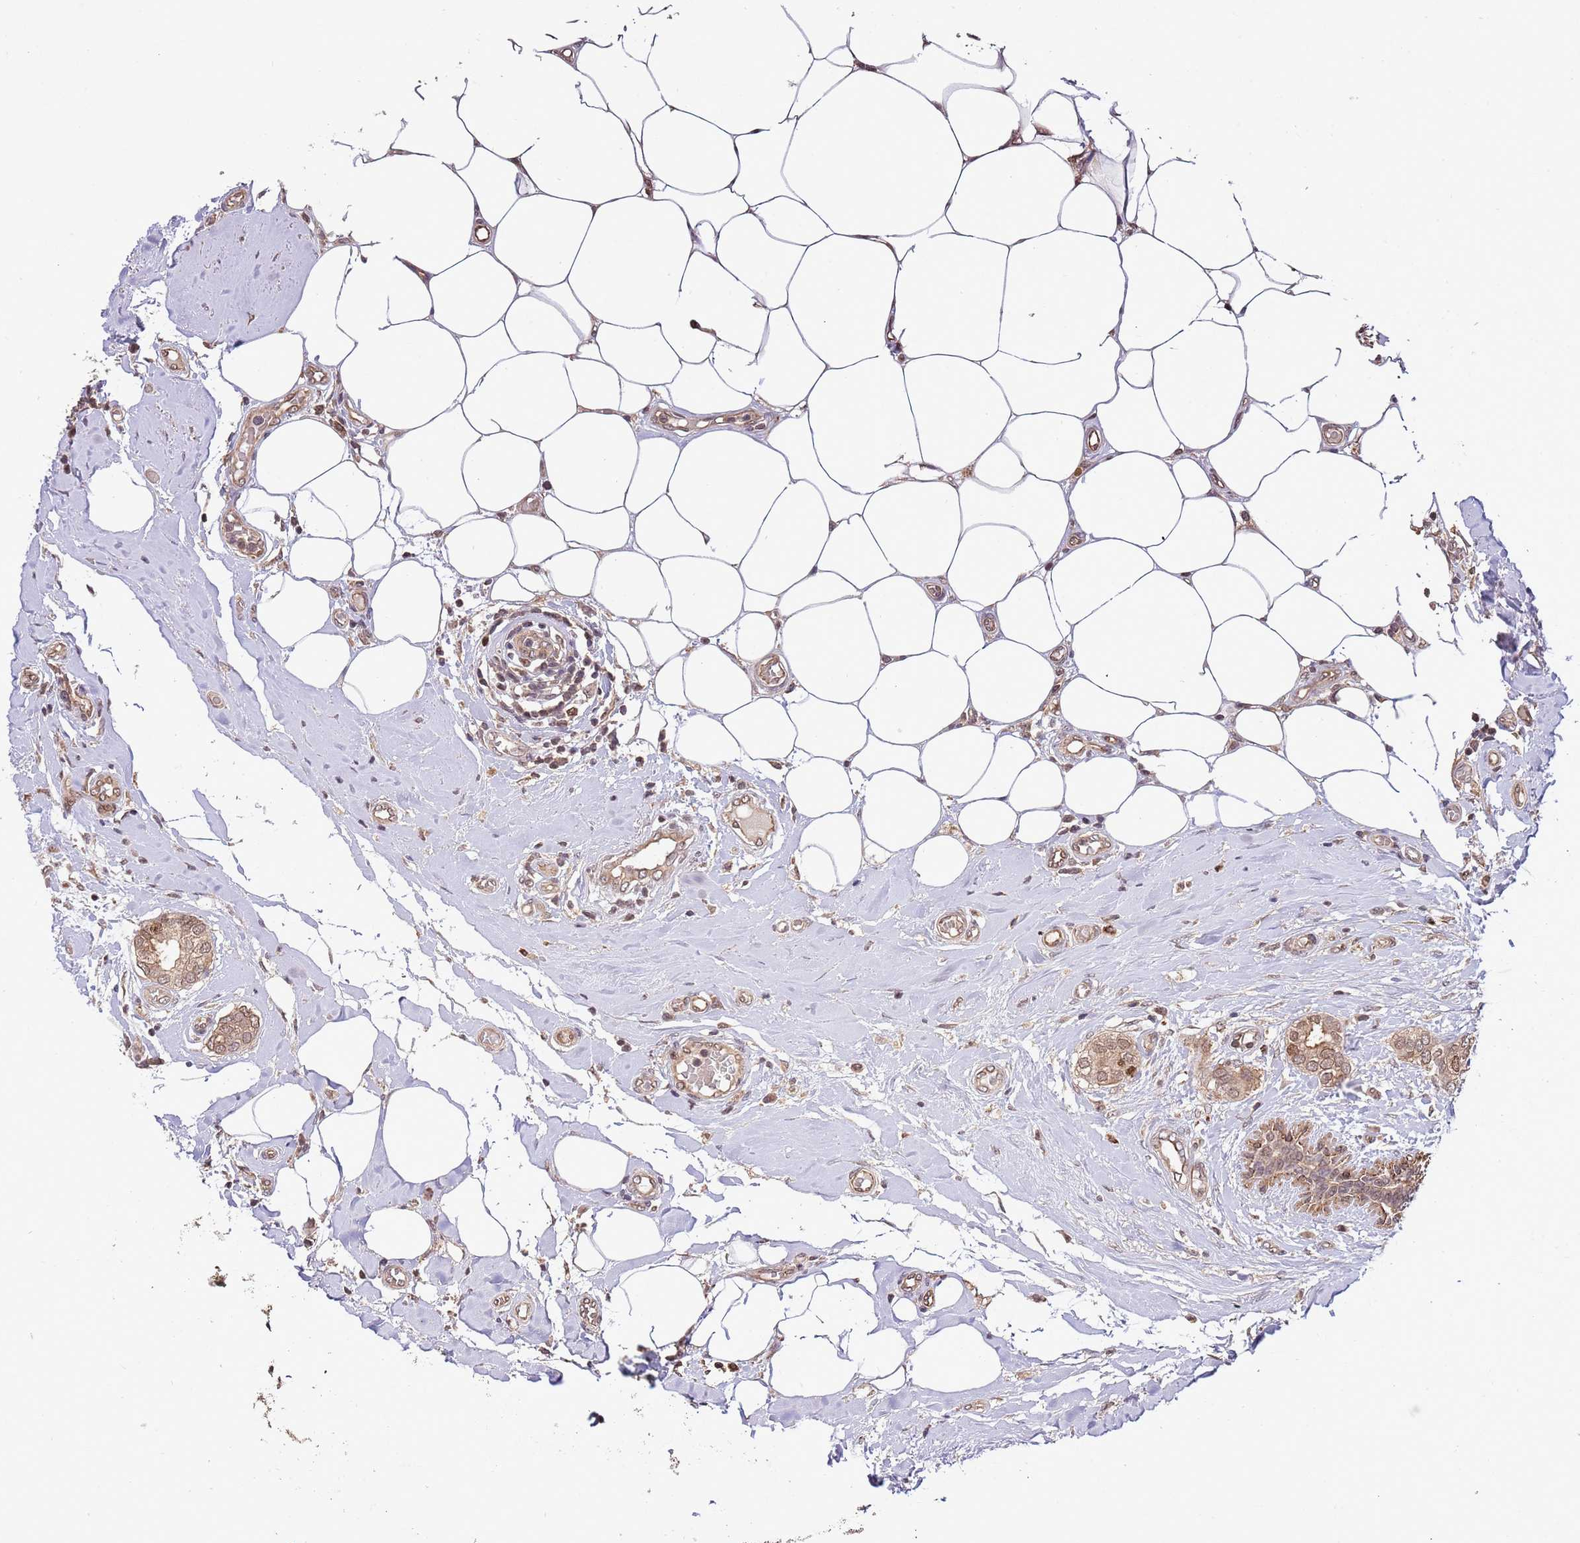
{"staining": {"intensity": "moderate", "quantity": ">75%", "location": "cytoplasmic/membranous,nuclear"}, "tissue": "breast cancer", "cell_type": "Tumor cells", "image_type": "cancer", "snomed": [{"axis": "morphology", "description": "Duct carcinoma"}, {"axis": "topography", "description": "Breast"}], "caption": "Immunohistochemical staining of intraductal carcinoma (breast) reveals moderate cytoplasmic/membranous and nuclear protein staining in about >75% of tumor cells.", "gene": "RIF1", "patient": {"sex": "female", "age": 73}}